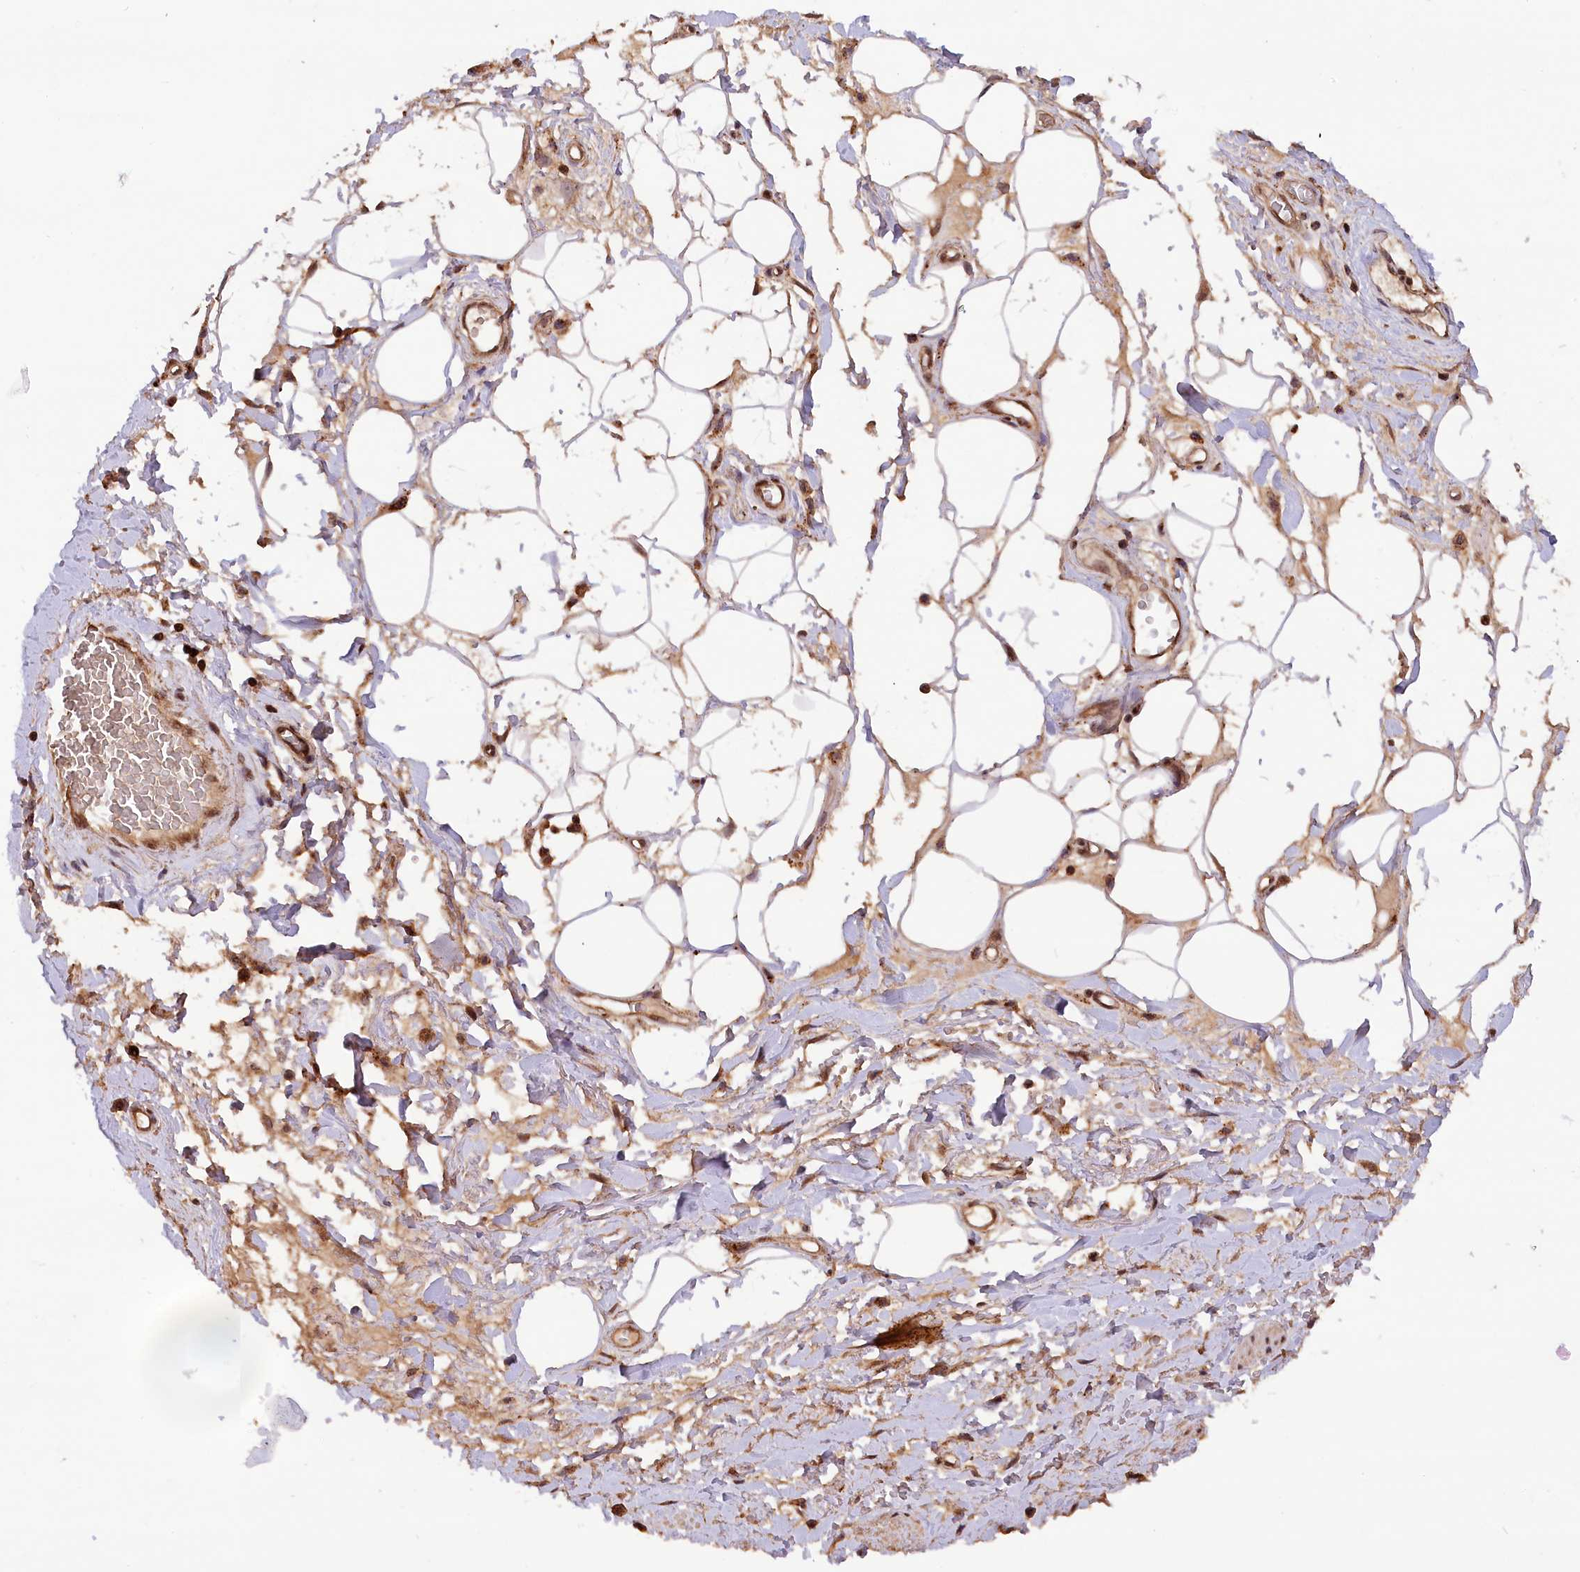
{"staining": {"intensity": "strong", "quantity": ">75%", "location": "cytoplasmic/membranous,nuclear"}, "tissue": "adipose tissue", "cell_type": "Adipocytes", "image_type": "normal", "snomed": [{"axis": "morphology", "description": "Normal tissue, NOS"}, {"axis": "morphology", "description": "Adenocarcinoma, NOS"}, {"axis": "topography", "description": "Rectum"}, {"axis": "topography", "description": "Vagina"}, {"axis": "topography", "description": "Peripheral nerve tissue"}], "caption": "Human adipose tissue stained with a brown dye displays strong cytoplasmic/membranous,nuclear positive expression in about >75% of adipocytes.", "gene": "IST1", "patient": {"sex": "female", "age": 71}}